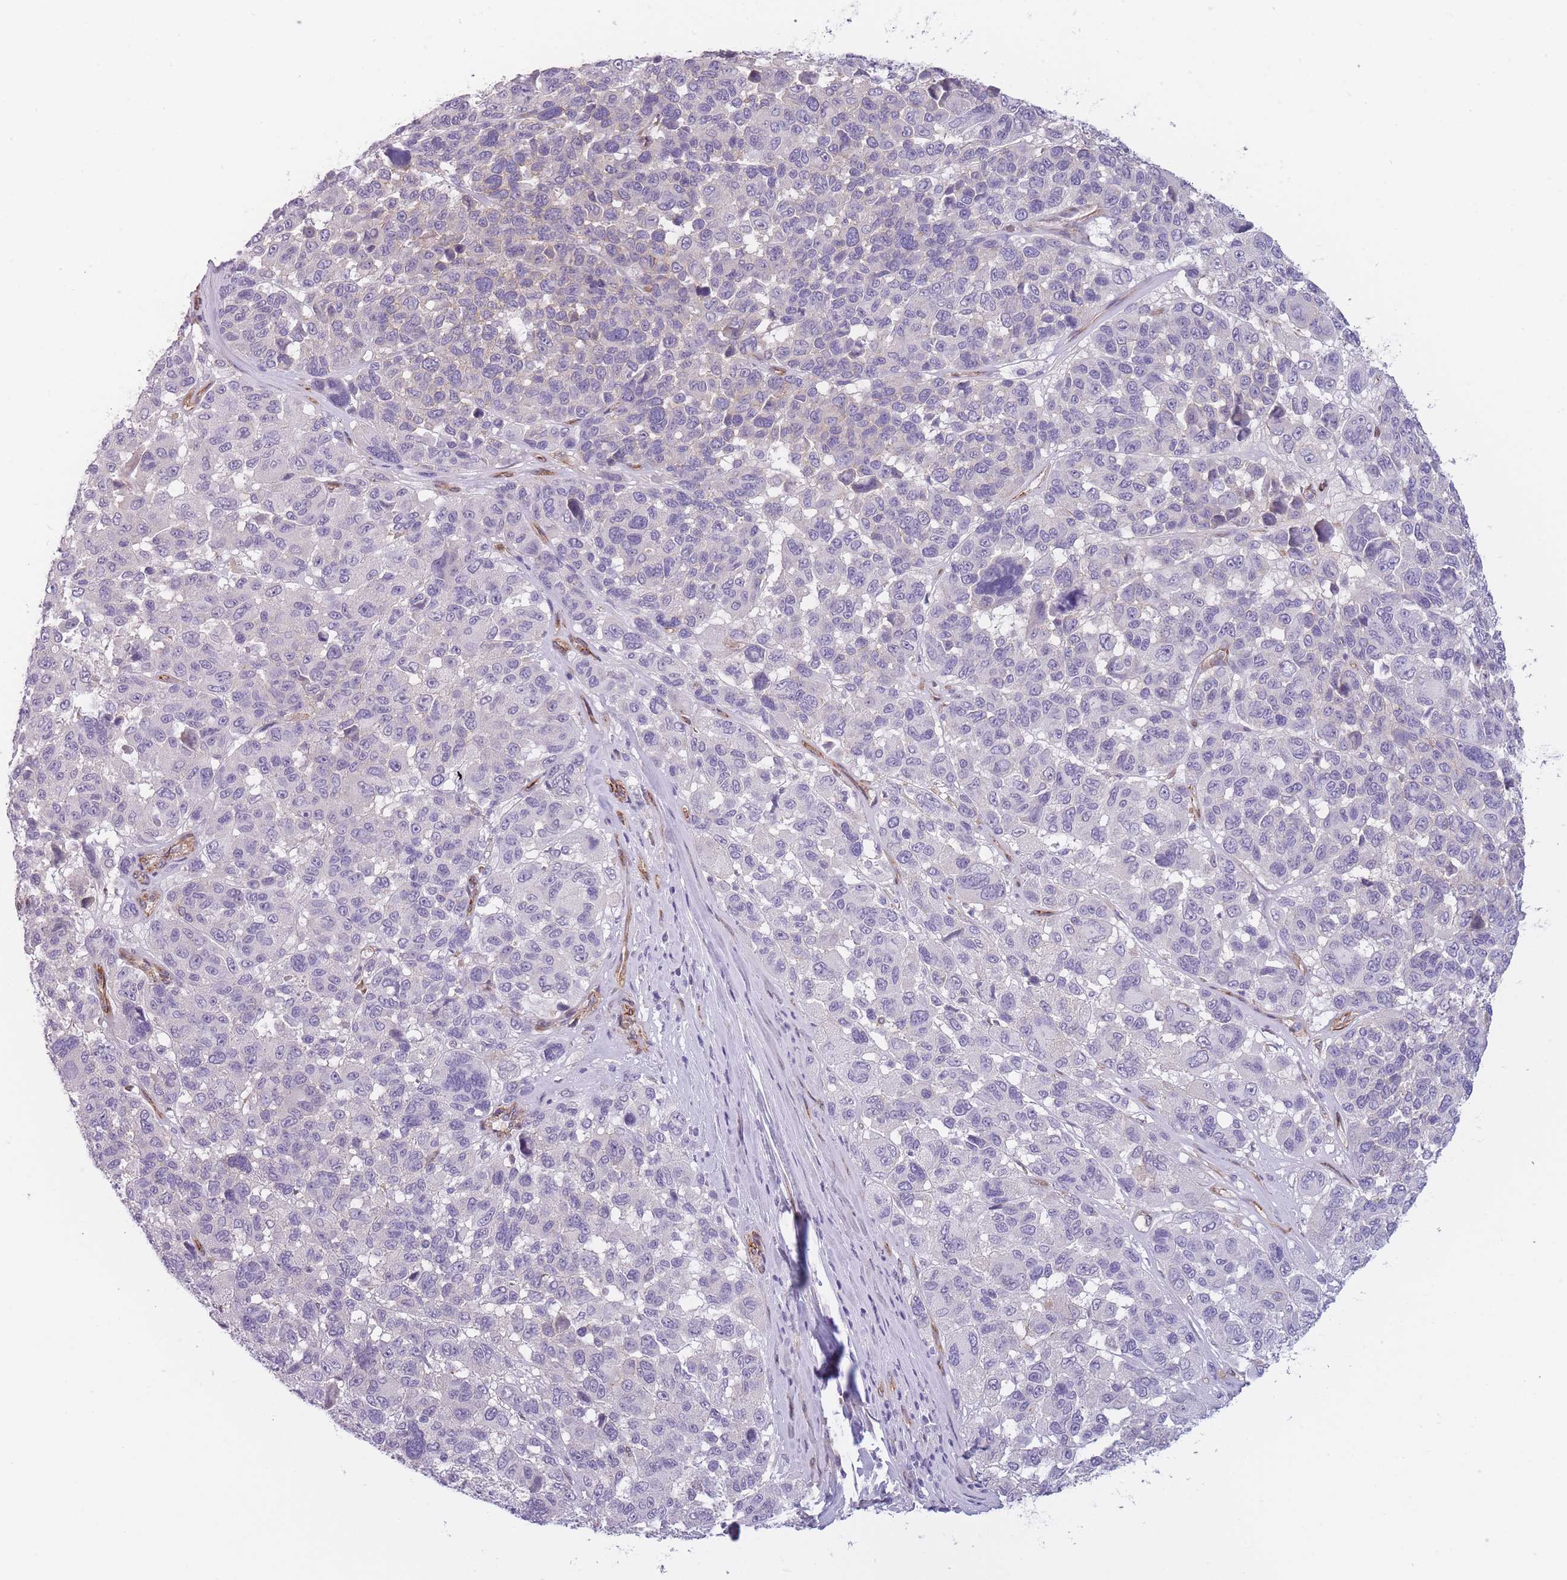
{"staining": {"intensity": "negative", "quantity": "none", "location": "none"}, "tissue": "melanoma", "cell_type": "Tumor cells", "image_type": "cancer", "snomed": [{"axis": "morphology", "description": "Malignant melanoma, NOS"}, {"axis": "topography", "description": "Skin"}], "caption": "The photomicrograph demonstrates no staining of tumor cells in melanoma. Brightfield microscopy of immunohistochemistry stained with DAB (3,3'-diaminobenzidine) (brown) and hematoxylin (blue), captured at high magnification.", "gene": "OR6B3", "patient": {"sex": "female", "age": 66}}